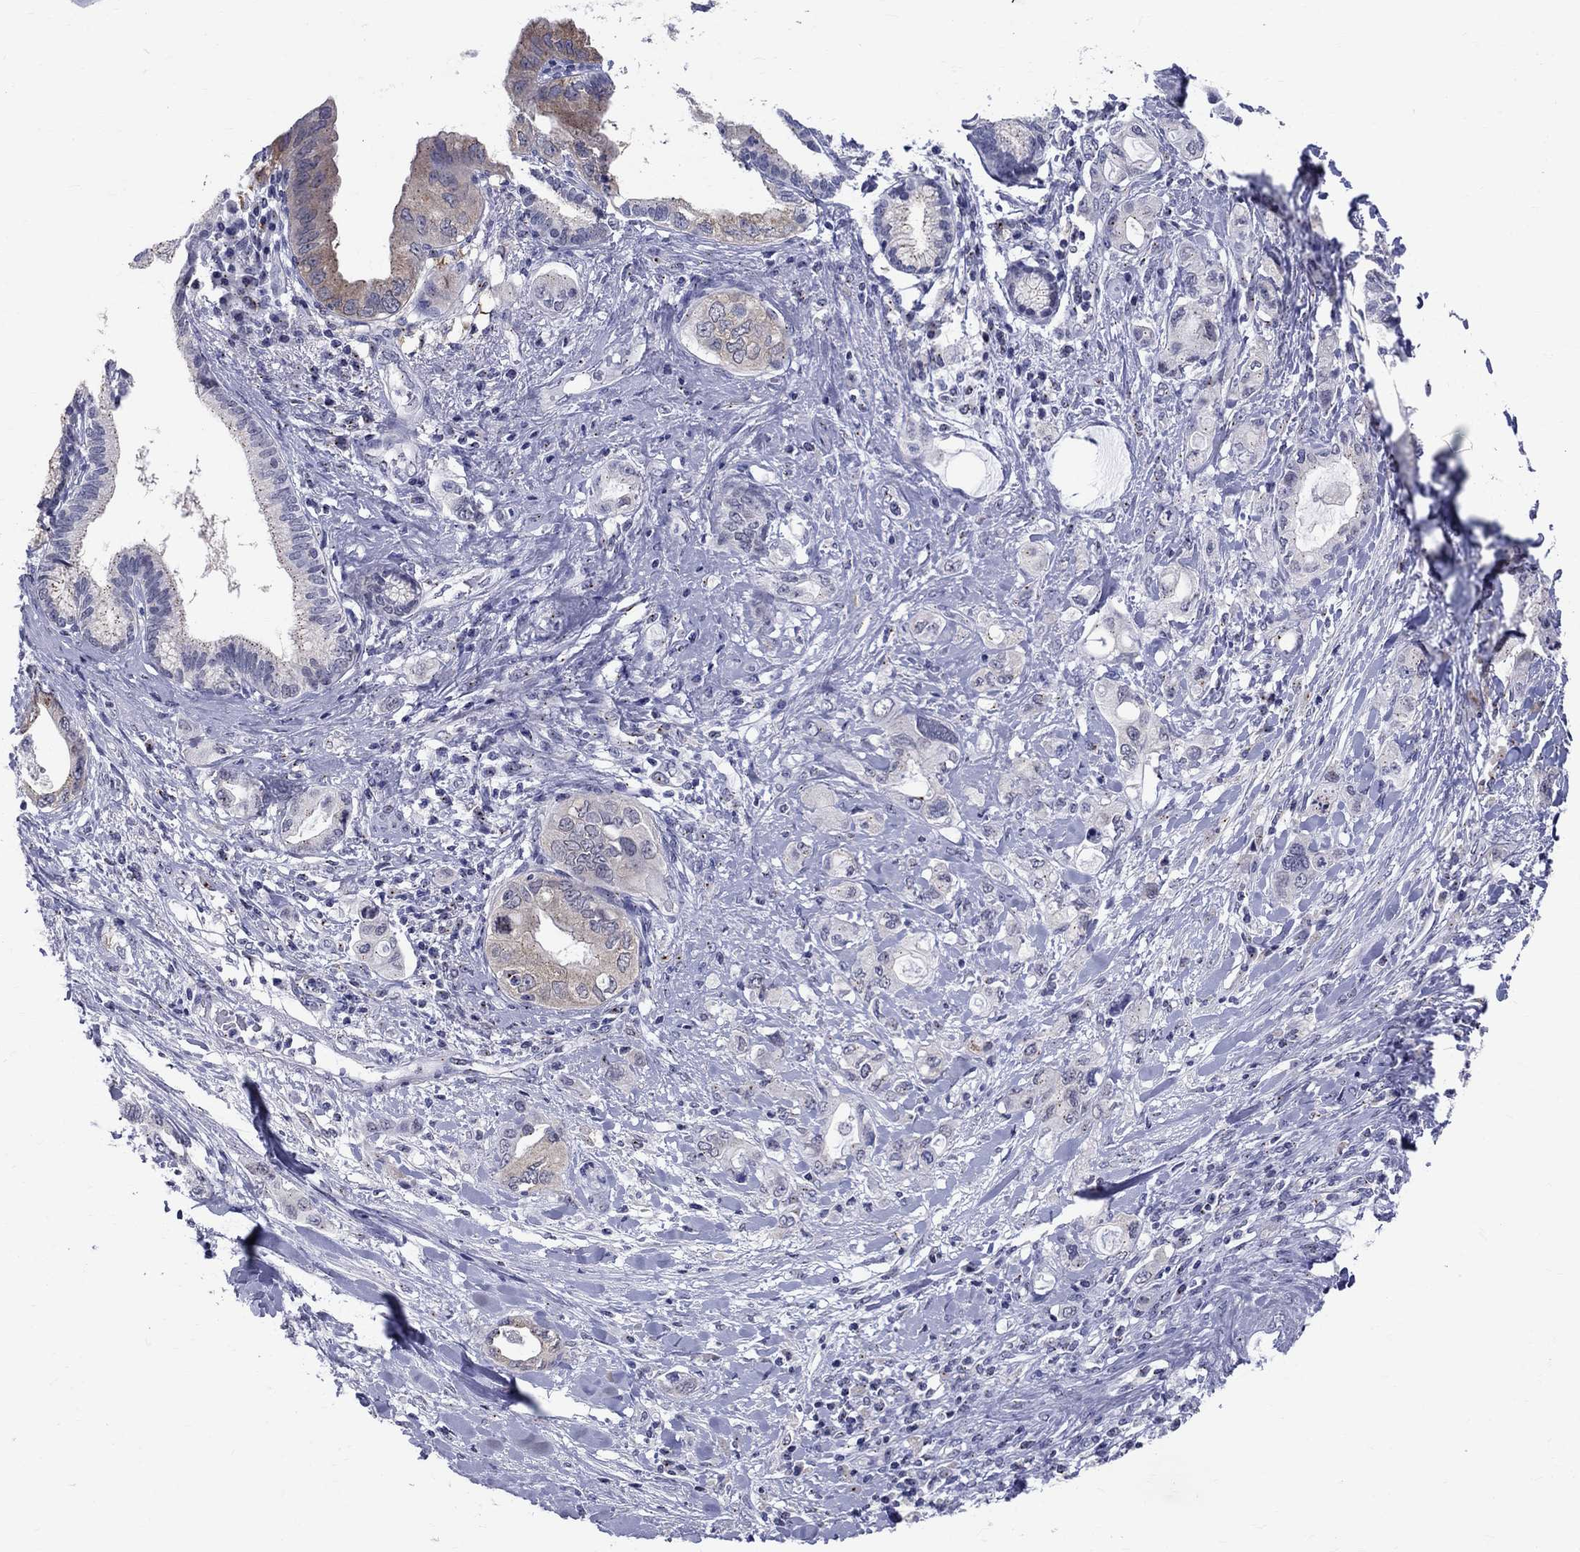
{"staining": {"intensity": "negative", "quantity": "none", "location": "none"}, "tissue": "pancreatic cancer", "cell_type": "Tumor cells", "image_type": "cancer", "snomed": [{"axis": "morphology", "description": "Adenocarcinoma, NOS"}, {"axis": "topography", "description": "Pancreas"}], "caption": "Human adenocarcinoma (pancreatic) stained for a protein using IHC exhibits no staining in tumor cells.", "gene": "CEP43", "patient": {"sex": "female", "age": 56}}